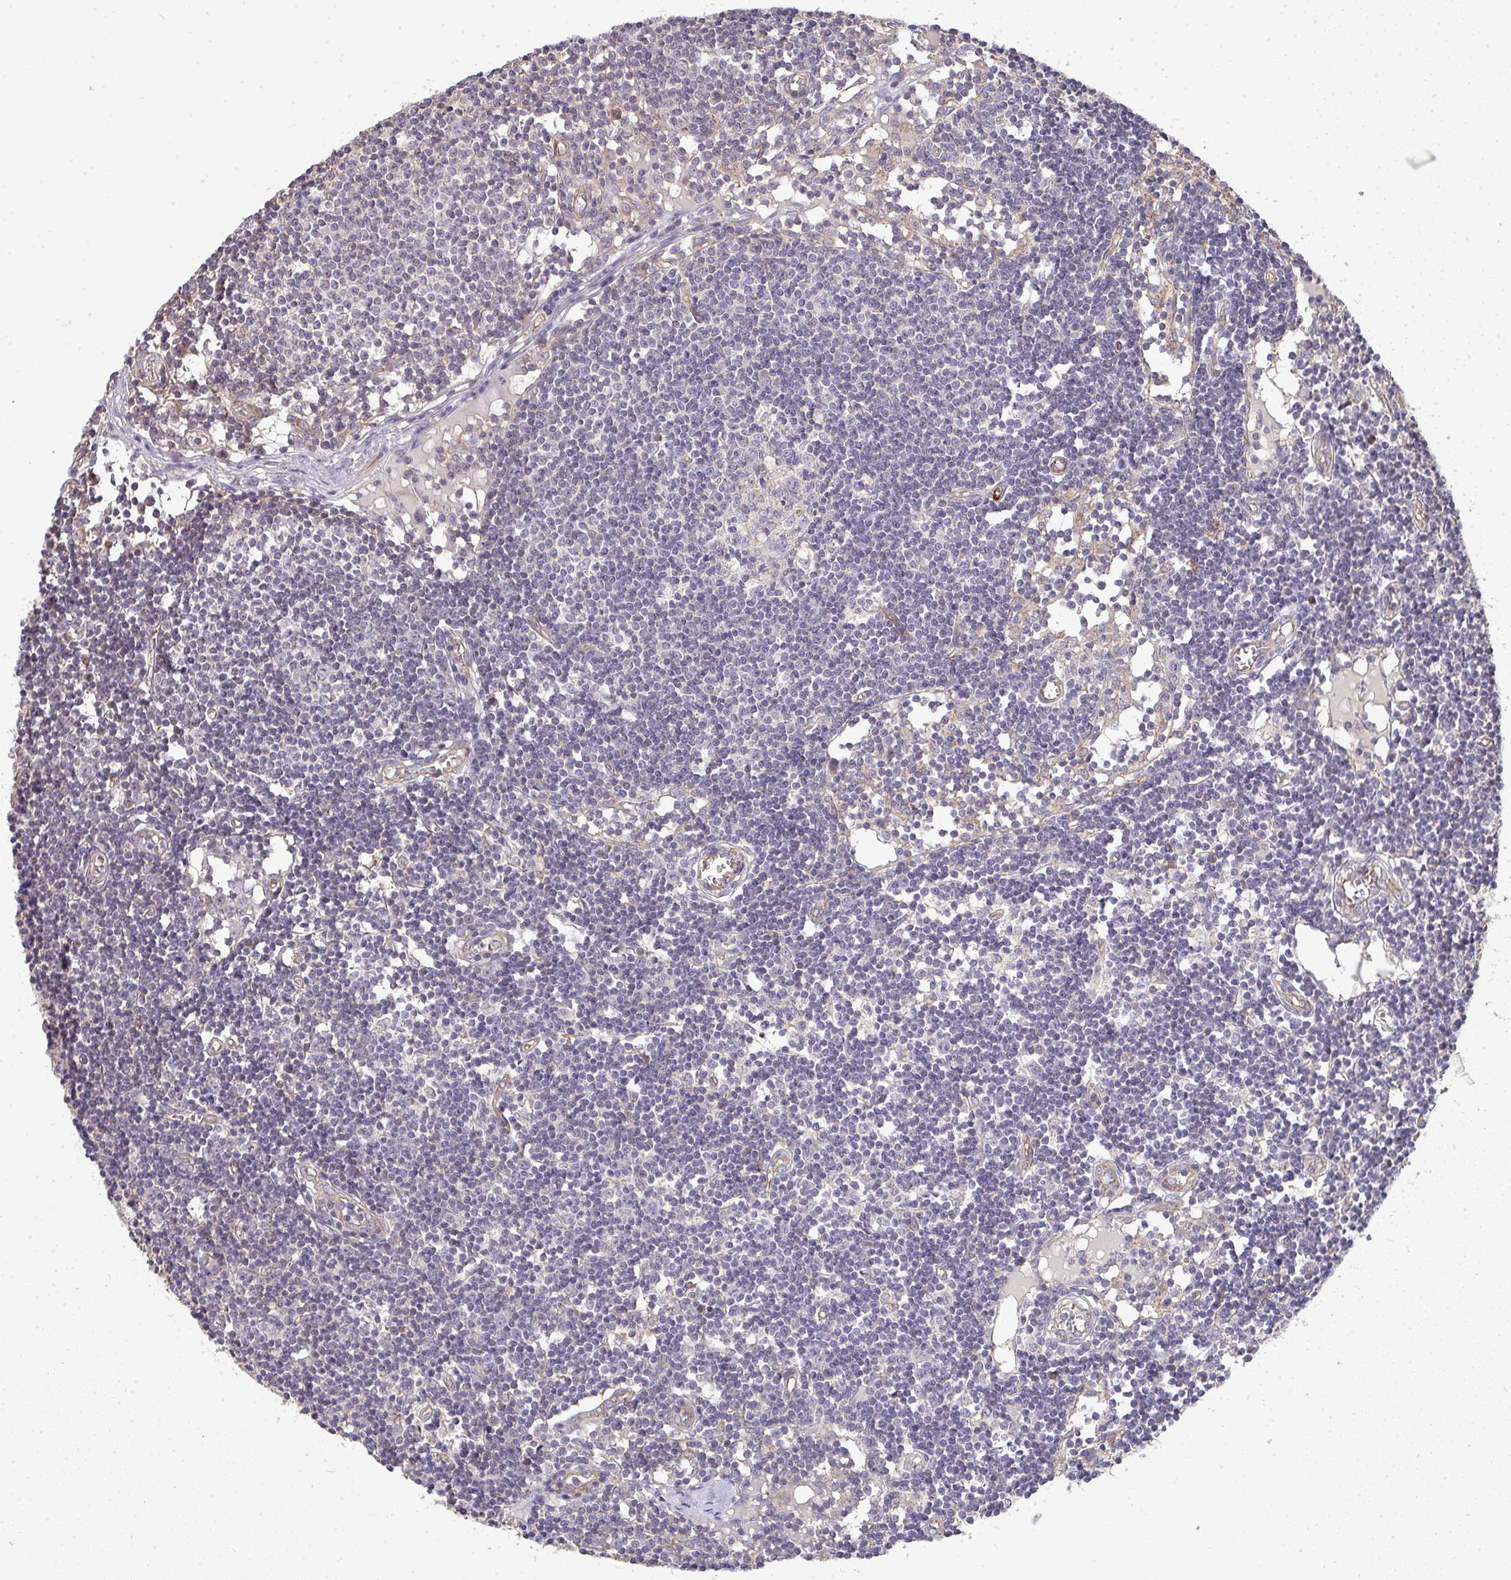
{"staining": {"intensity": "negative", "quantity": "none", "location": "none"}, "tissue": "lymph node", "cell_type": "Germinal center cells", "image_type": "normal", "snomed": [{"axis": "morphology", "description": "Normal tissue, NOS"}, {"axis": "topography", "description": "Lymph node"}], "caption": "An image of human lymph node is negative for staining in germinal center cells.", "gene": "B4GALT6", "patient": {"sex": "female", "age": 11}}